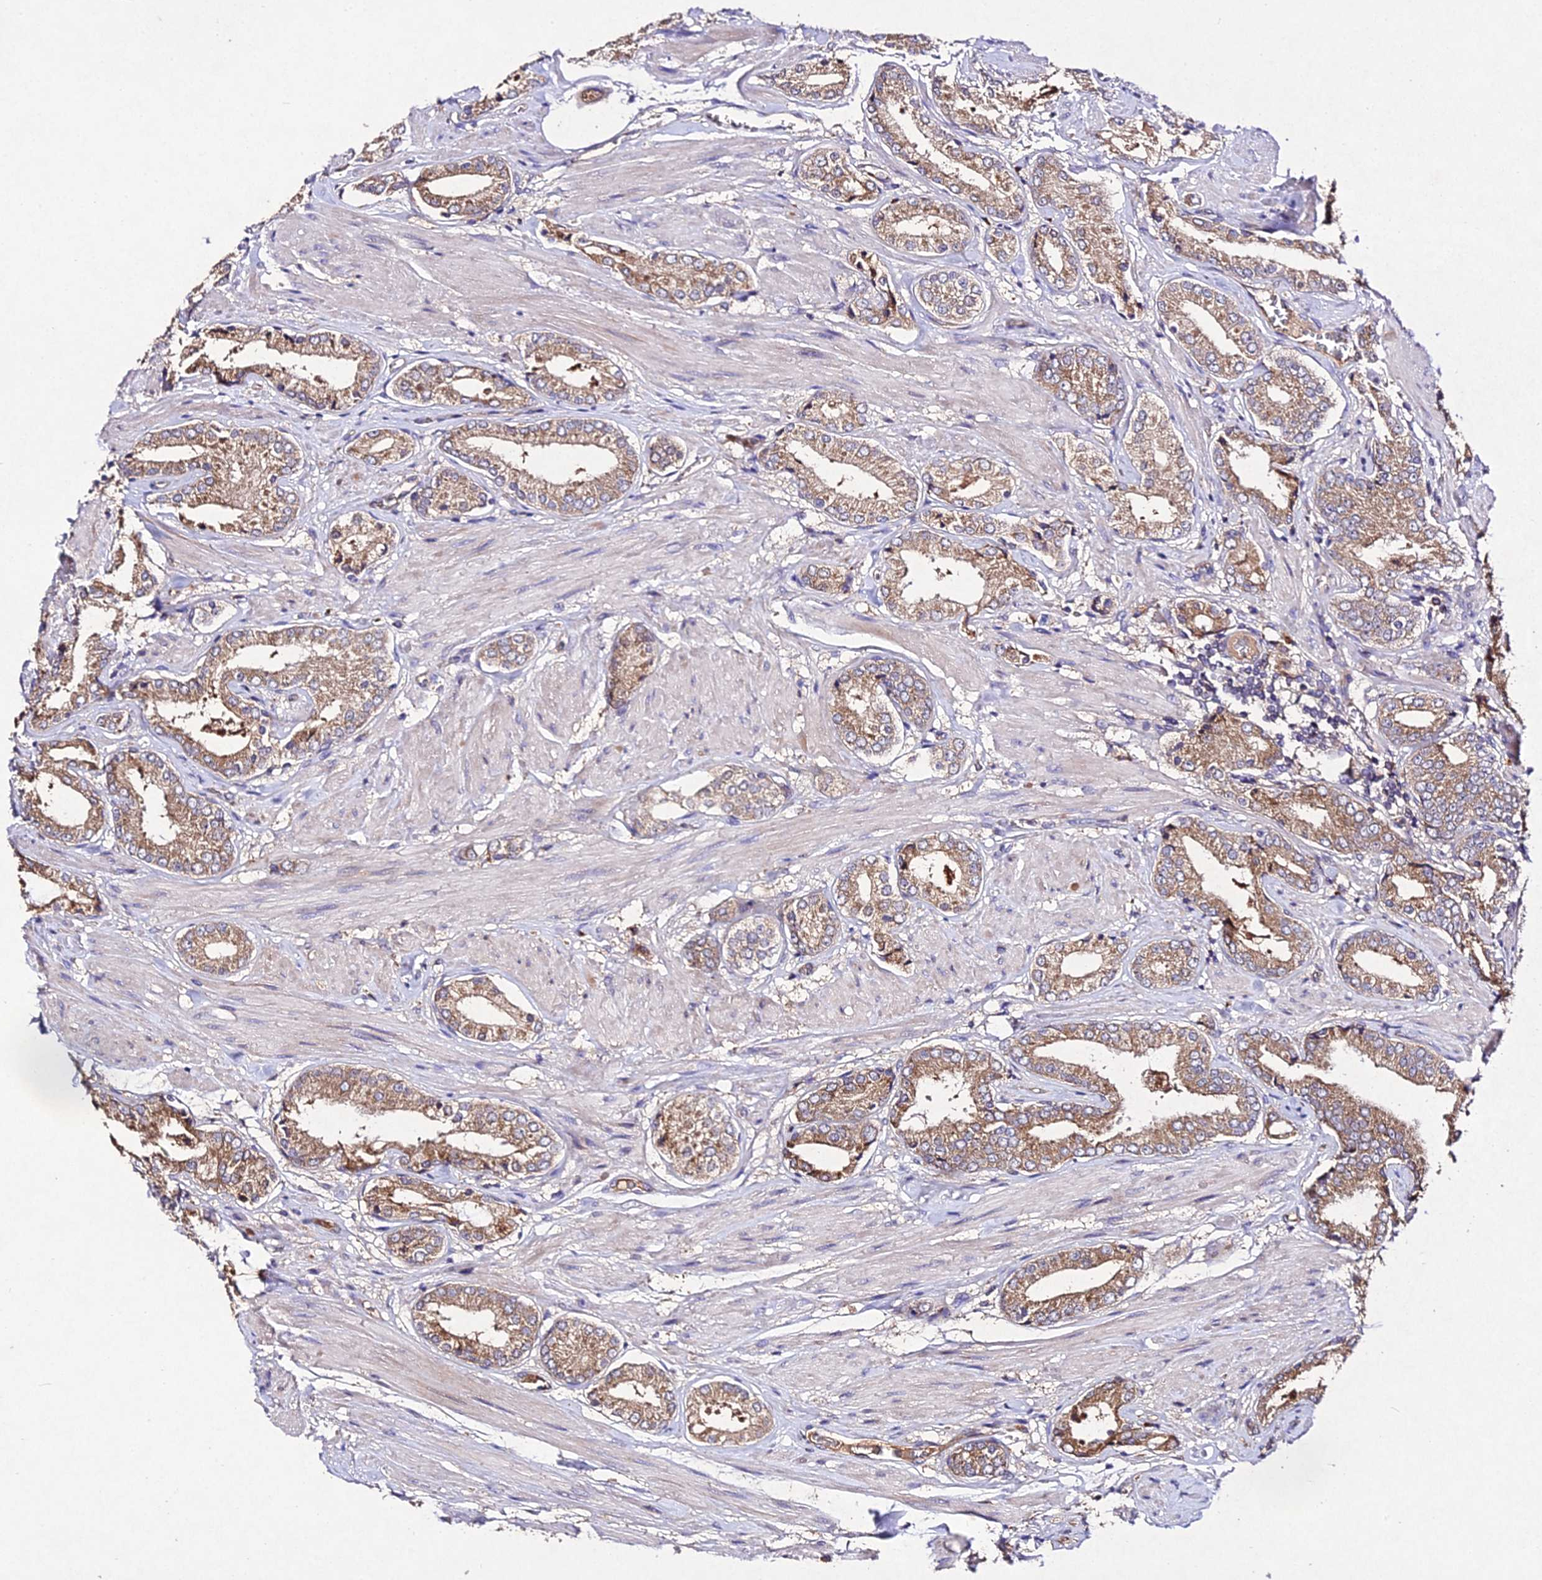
{"staining": {"intensity": "moderate", "quantity": ">75%", "location": "cytoplasmic/membranous"}, "tissue": "prostate cancer", "cell_type": "Tumor cells", "image_type": "cancer", "snomed": [{"axis": "morphology", "description": "Adenocarcinoma, High grade"}, {"axis": "topography", "description": "Prostate and seminal vesicle, NOS"}], "caption": "An image of prostate cancer (high-grade adenocarcinoma) stained for a protein displays moderate cytoplasmic/membranous brown staining in tumor cells.", "gene": "AP3M2", "patient": {"sex": "male", "age": 64}}